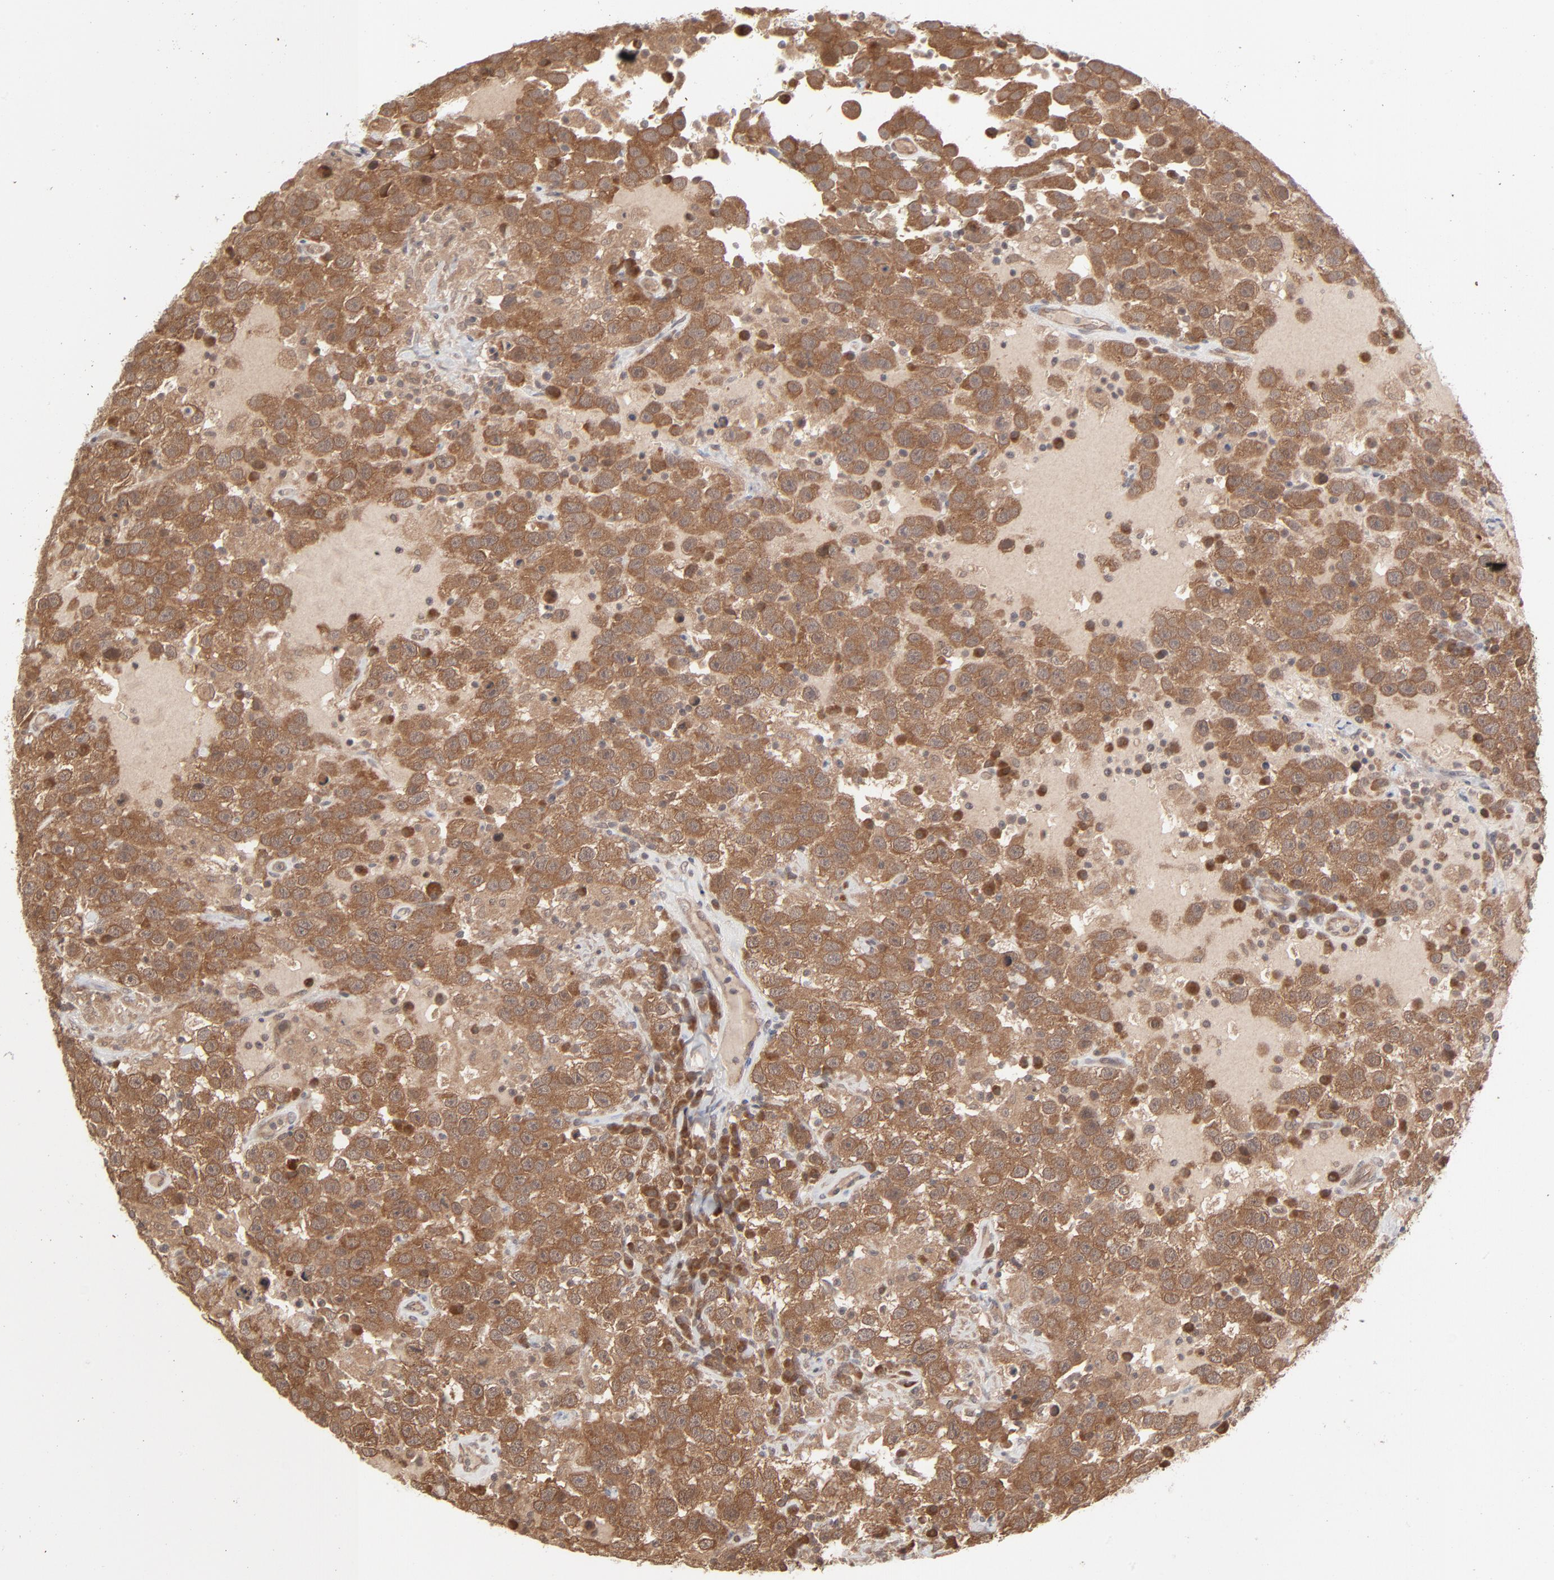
{"staining": {"intensity": "moderate", "quantity": ">75%", "location": "cytoplasmic/membranous"}, "tissue": "testis cancer", "cell_type": "Tumor cells", "image_type": "cancer", "snomed": [{"axis": "morphology", "description": "Seminoma, NOS"}, {"axis": "topography", "description": "Testis"}], "caption": "IHC image of human testis cancer (seminoma) stained for a protein (brown), which exhibits medium levels of moderate cytoplasmic/membranous expression in about >75% of tumor cells.", "gene": "SCFD1", "patient": {"sex": "male", "age": 41}}